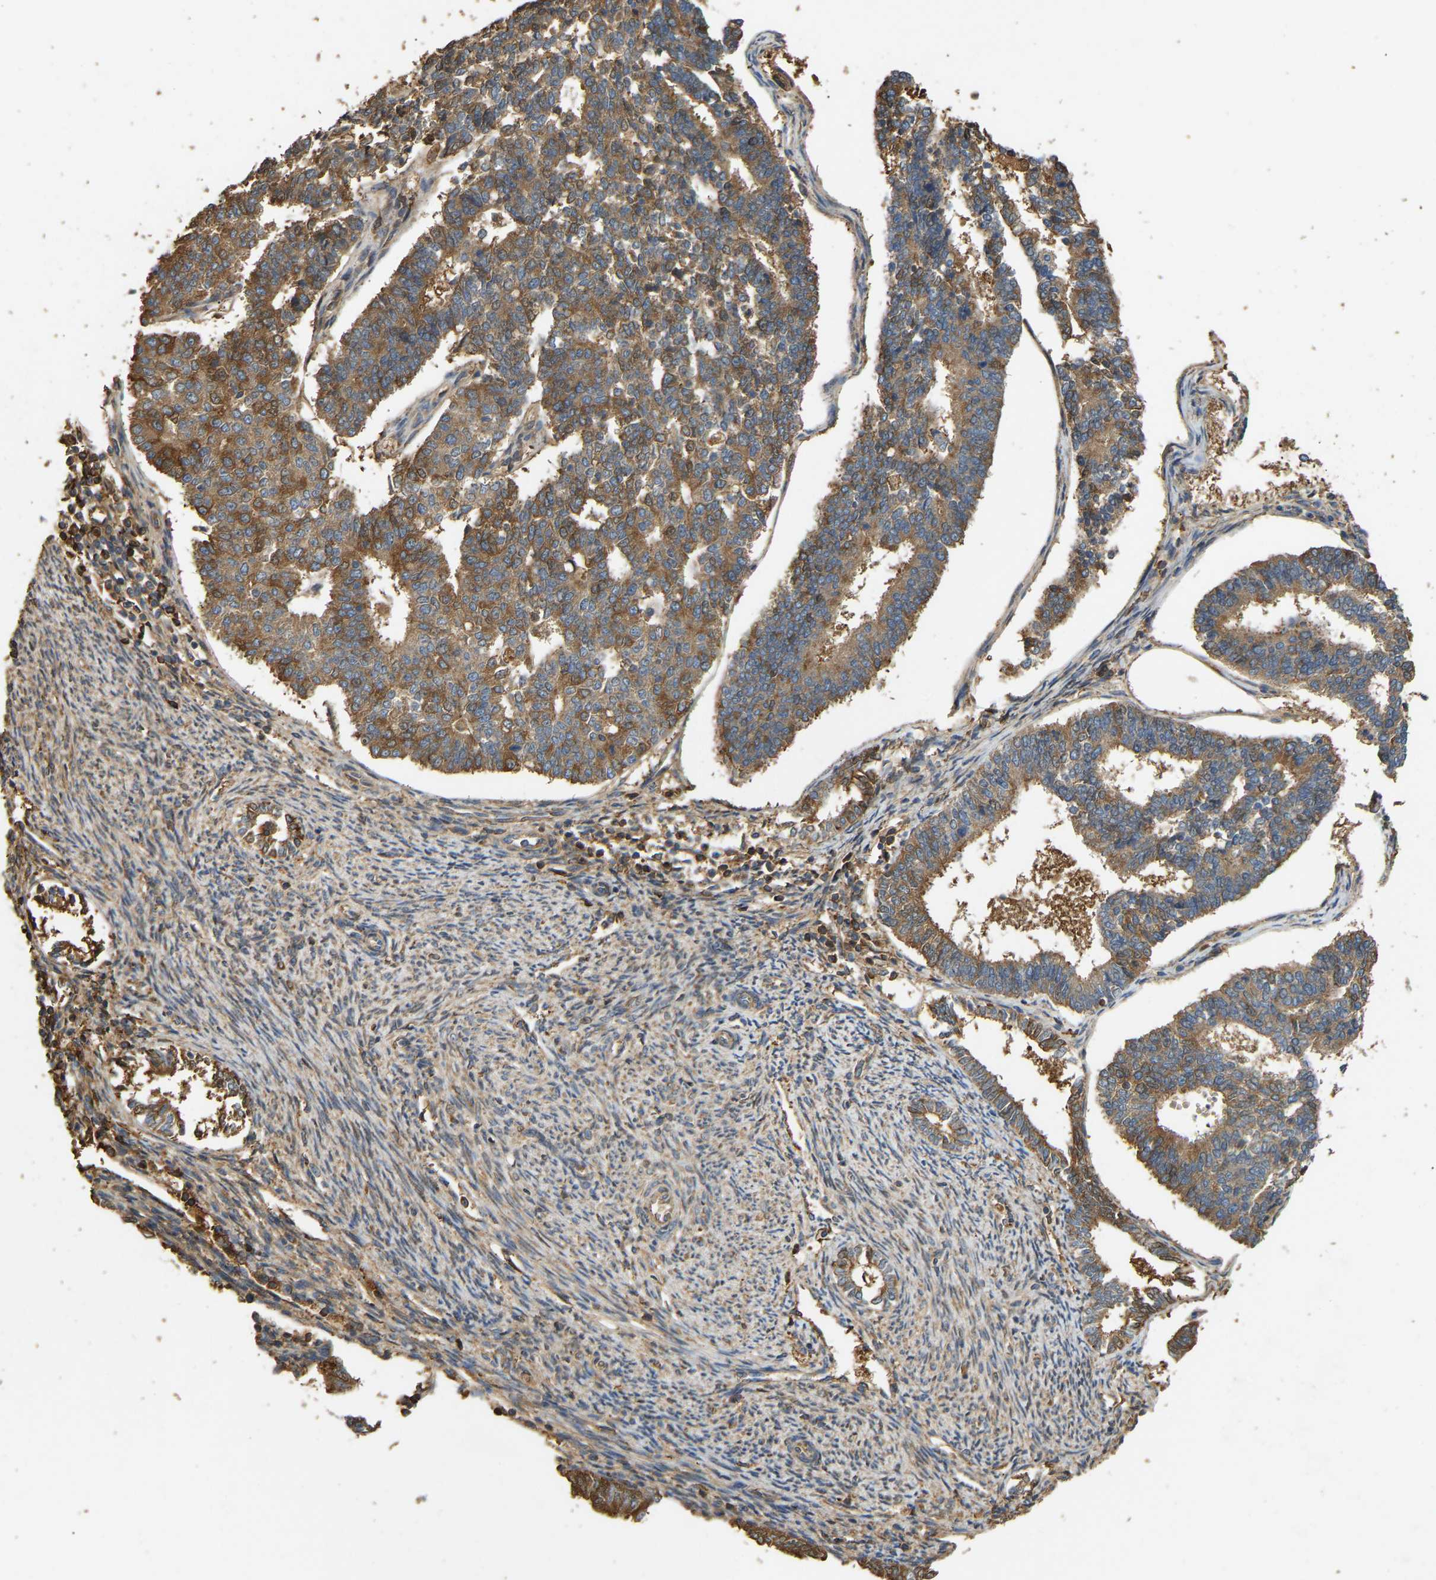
{"staining": {"intensity": "moderate", "quantity": ">75%", "location": "cytoplasmic/membranous"}, "tissue": "endometrial cancer", "cell_type": "Tumor cells", "image_type": "cancer", "snomed": [{"axis": "morphology", "description": "Adenocarcinoma, NOS"}, {"axis": "topography", "description": "Endometrium"}], "caption": "A brown stain highlights moderate cytoplasmic/membranous staining of a protein in endometrial cancer tumor cells. (DAB (3,3'-diaminobenzidine) = brown stain, brightfield microscopy at high magnification).", "gene": "TMEM268", "patient": {"sex": "female", "age": 70}}